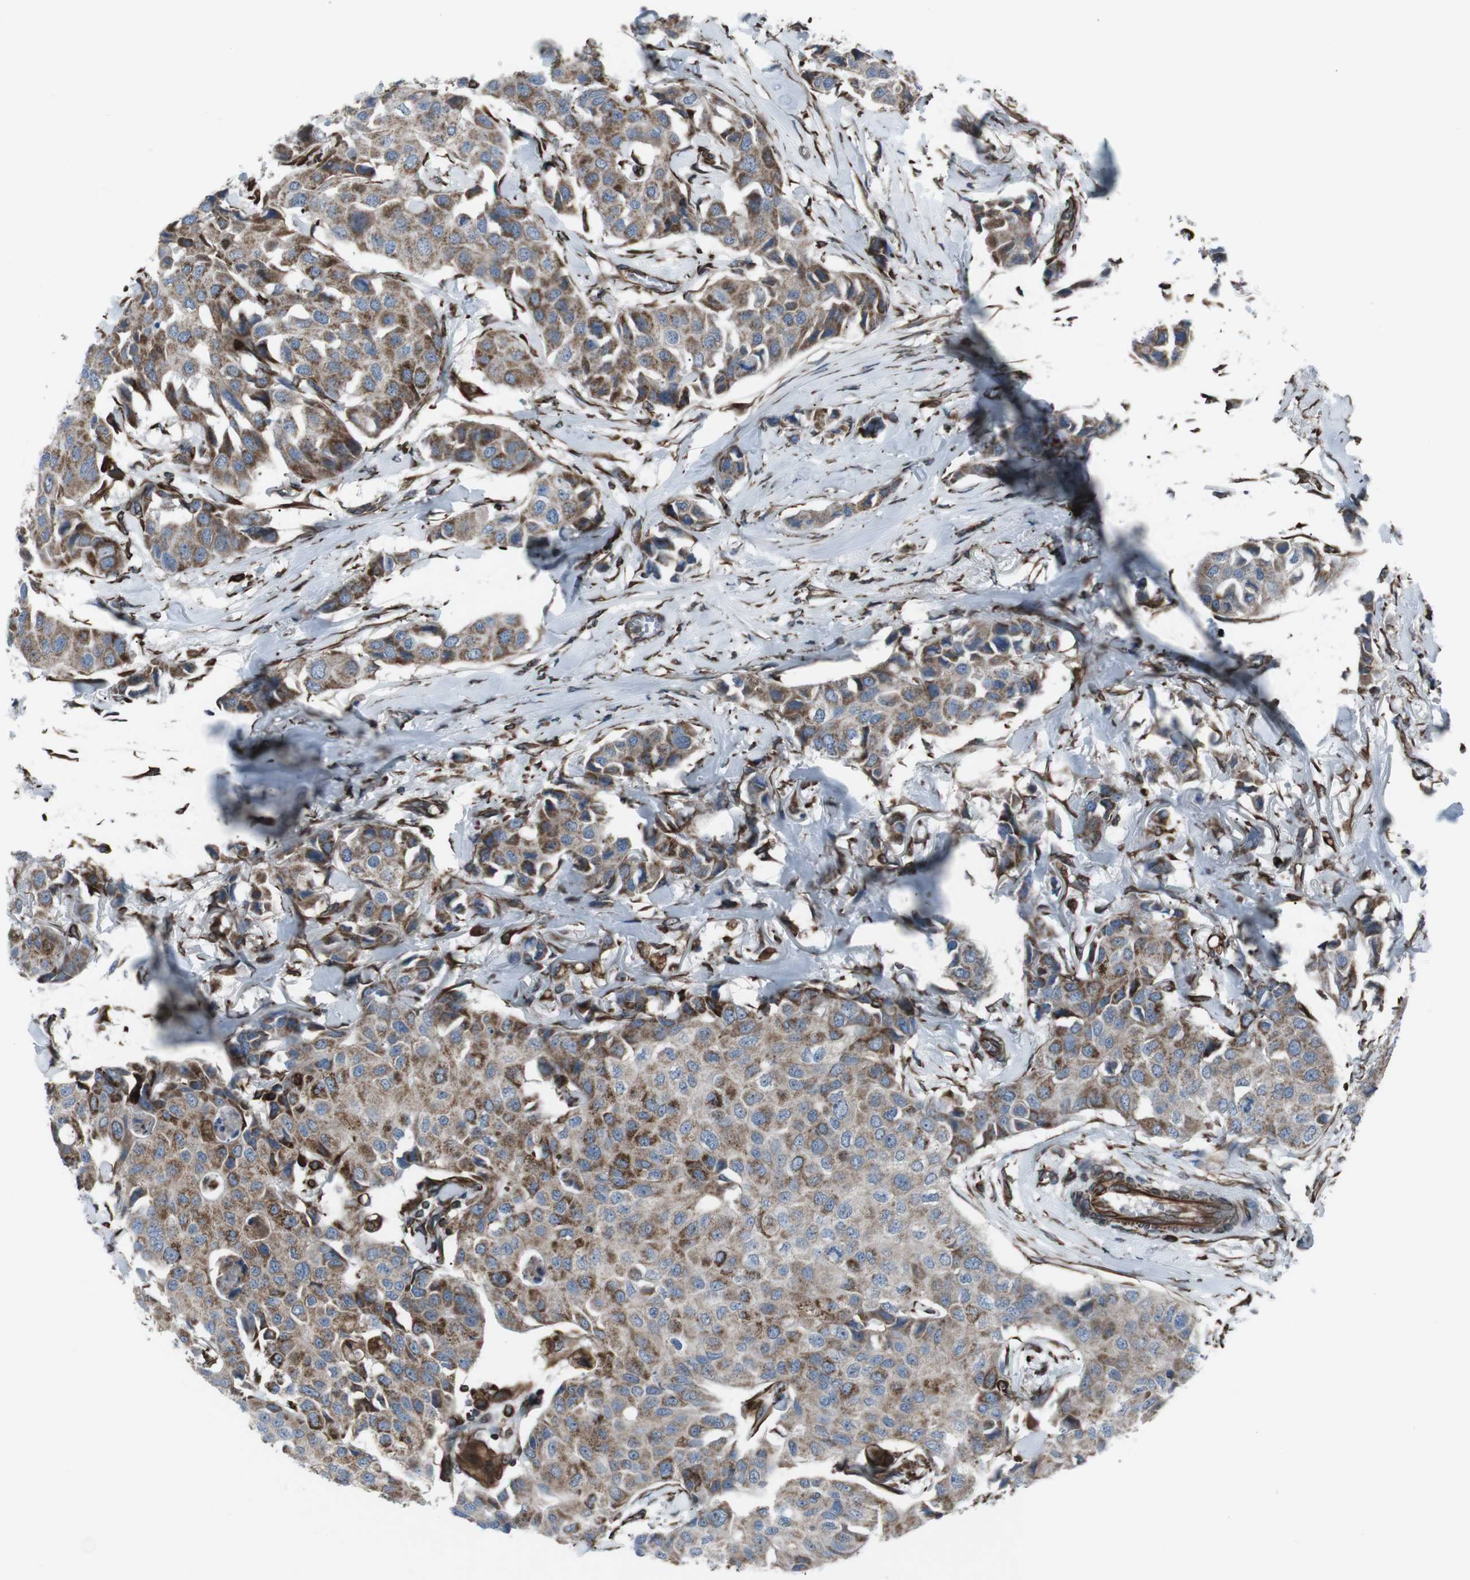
{"staining": {"intensity": "moderate", "quantity": ">75%", "location": "cytoplasmic/membranous"}, "tissue": "breast cancer", "cell_type": "Tumor cells", "image_type": "cancer", "snomed": [{"axis": "morphology", "description": "Duct carcinoma"}, {"axis": "topography", "description": "Breast"}], "caption": "High-magnification brightfield microscopy of breast invasive ductal carcinoma stained with DAB (3,3'-diaminobenzidine) (brown) and counterstained with hematoxylin (blue). tumor cells exhibit moderate cytoplasmic/membranous staining is present in approximately>75% of cells.", "gene": "TMEM141", "patient": {"sex": "female", "age": 80}}